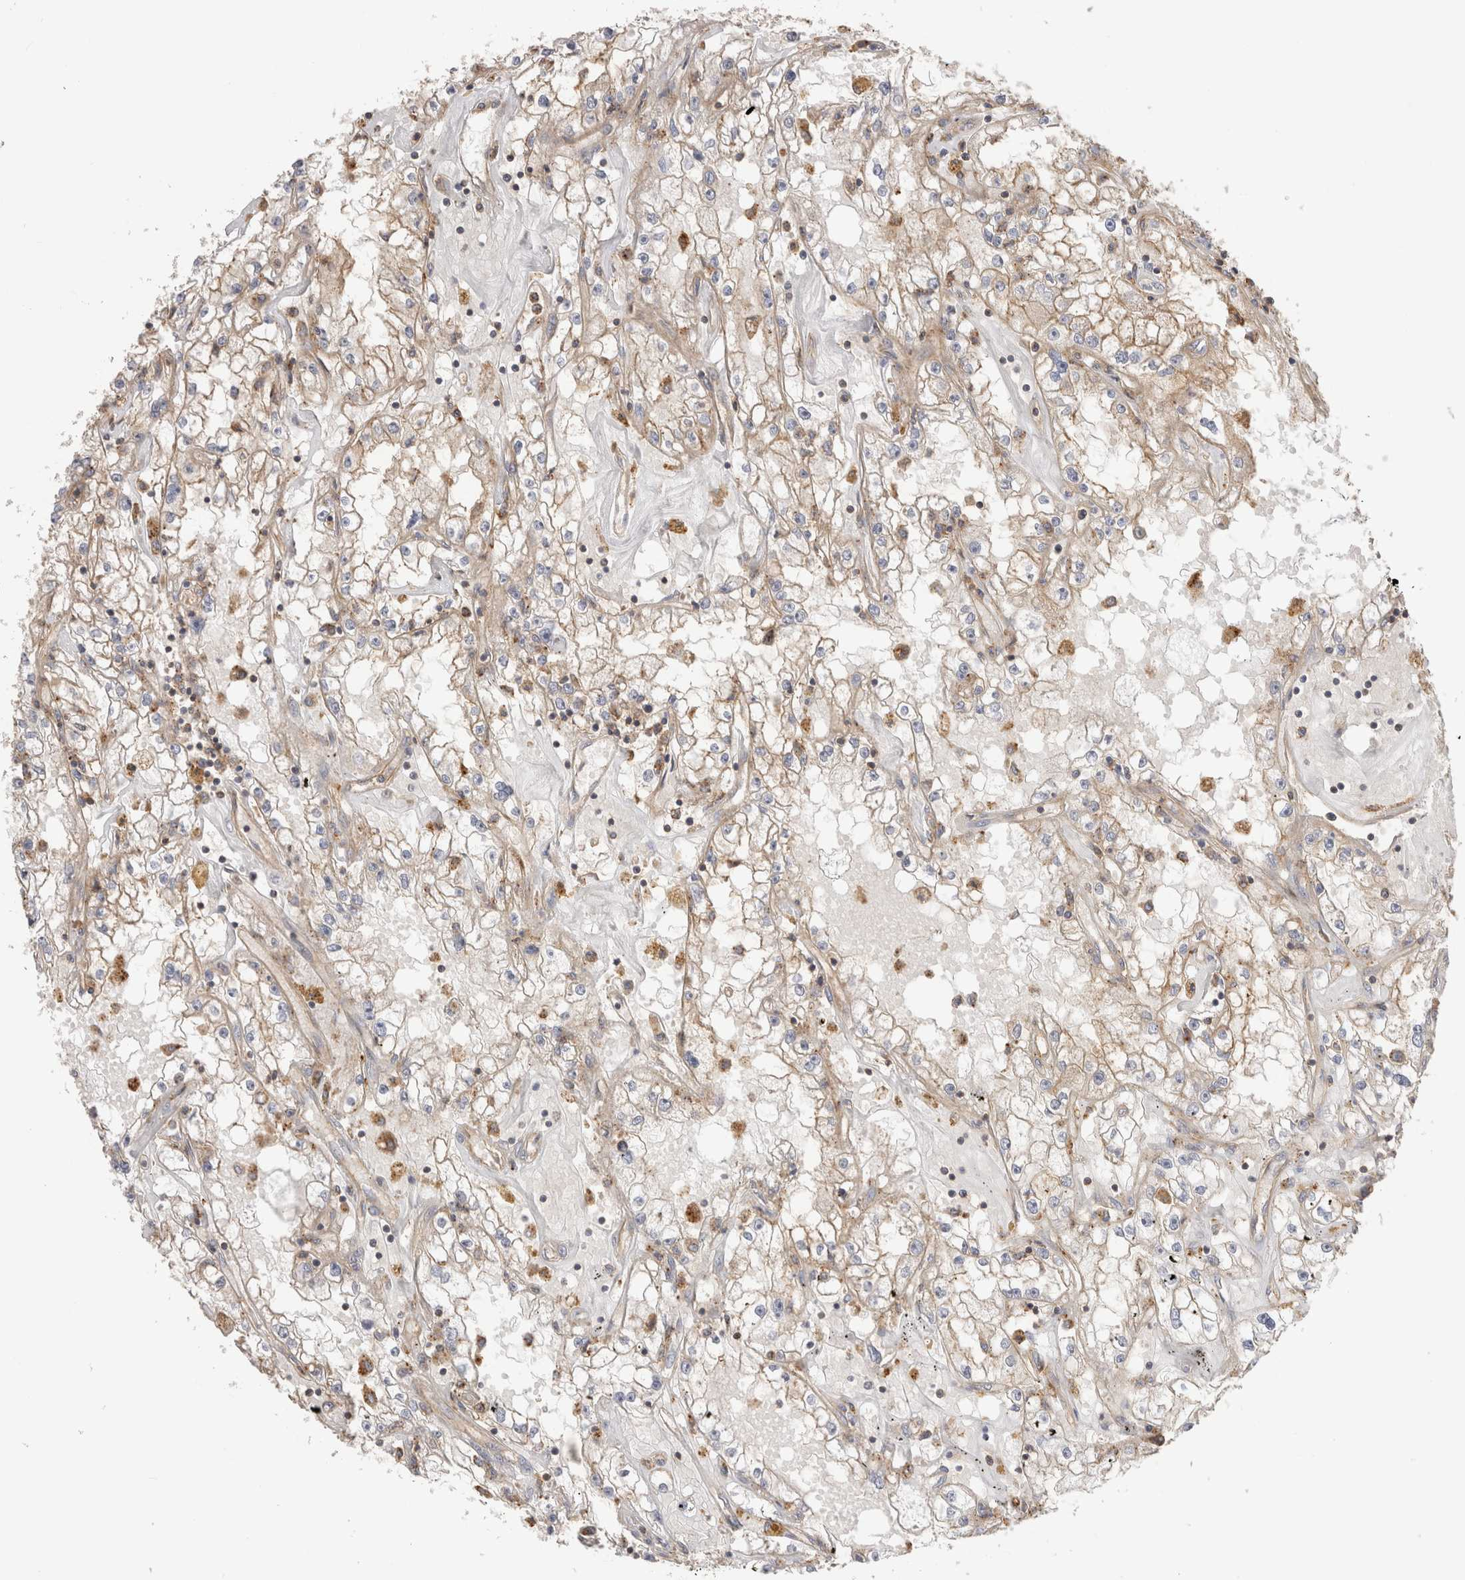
{"staining": {"intensity": "weak", "quantity": ">75%", "location": "cytoplasmic/membranous"}, "tissue": "renal cancer", "cell_type": "Tumor cells", "image_type": "cancer", "snomed": [{"axis": "morphology", "description": "Adenocarcinoma, NOS"}, {"axis": "topography", "description": "Kidney"}], "caption": "Immunohistochemical staining of human renal cancer exhibits weak cytoplasmic/membranous protein staining in approximately >75% of tumor cells.", "gene": "CHMP6", "patient": {"sex": "male", "age": 56}}